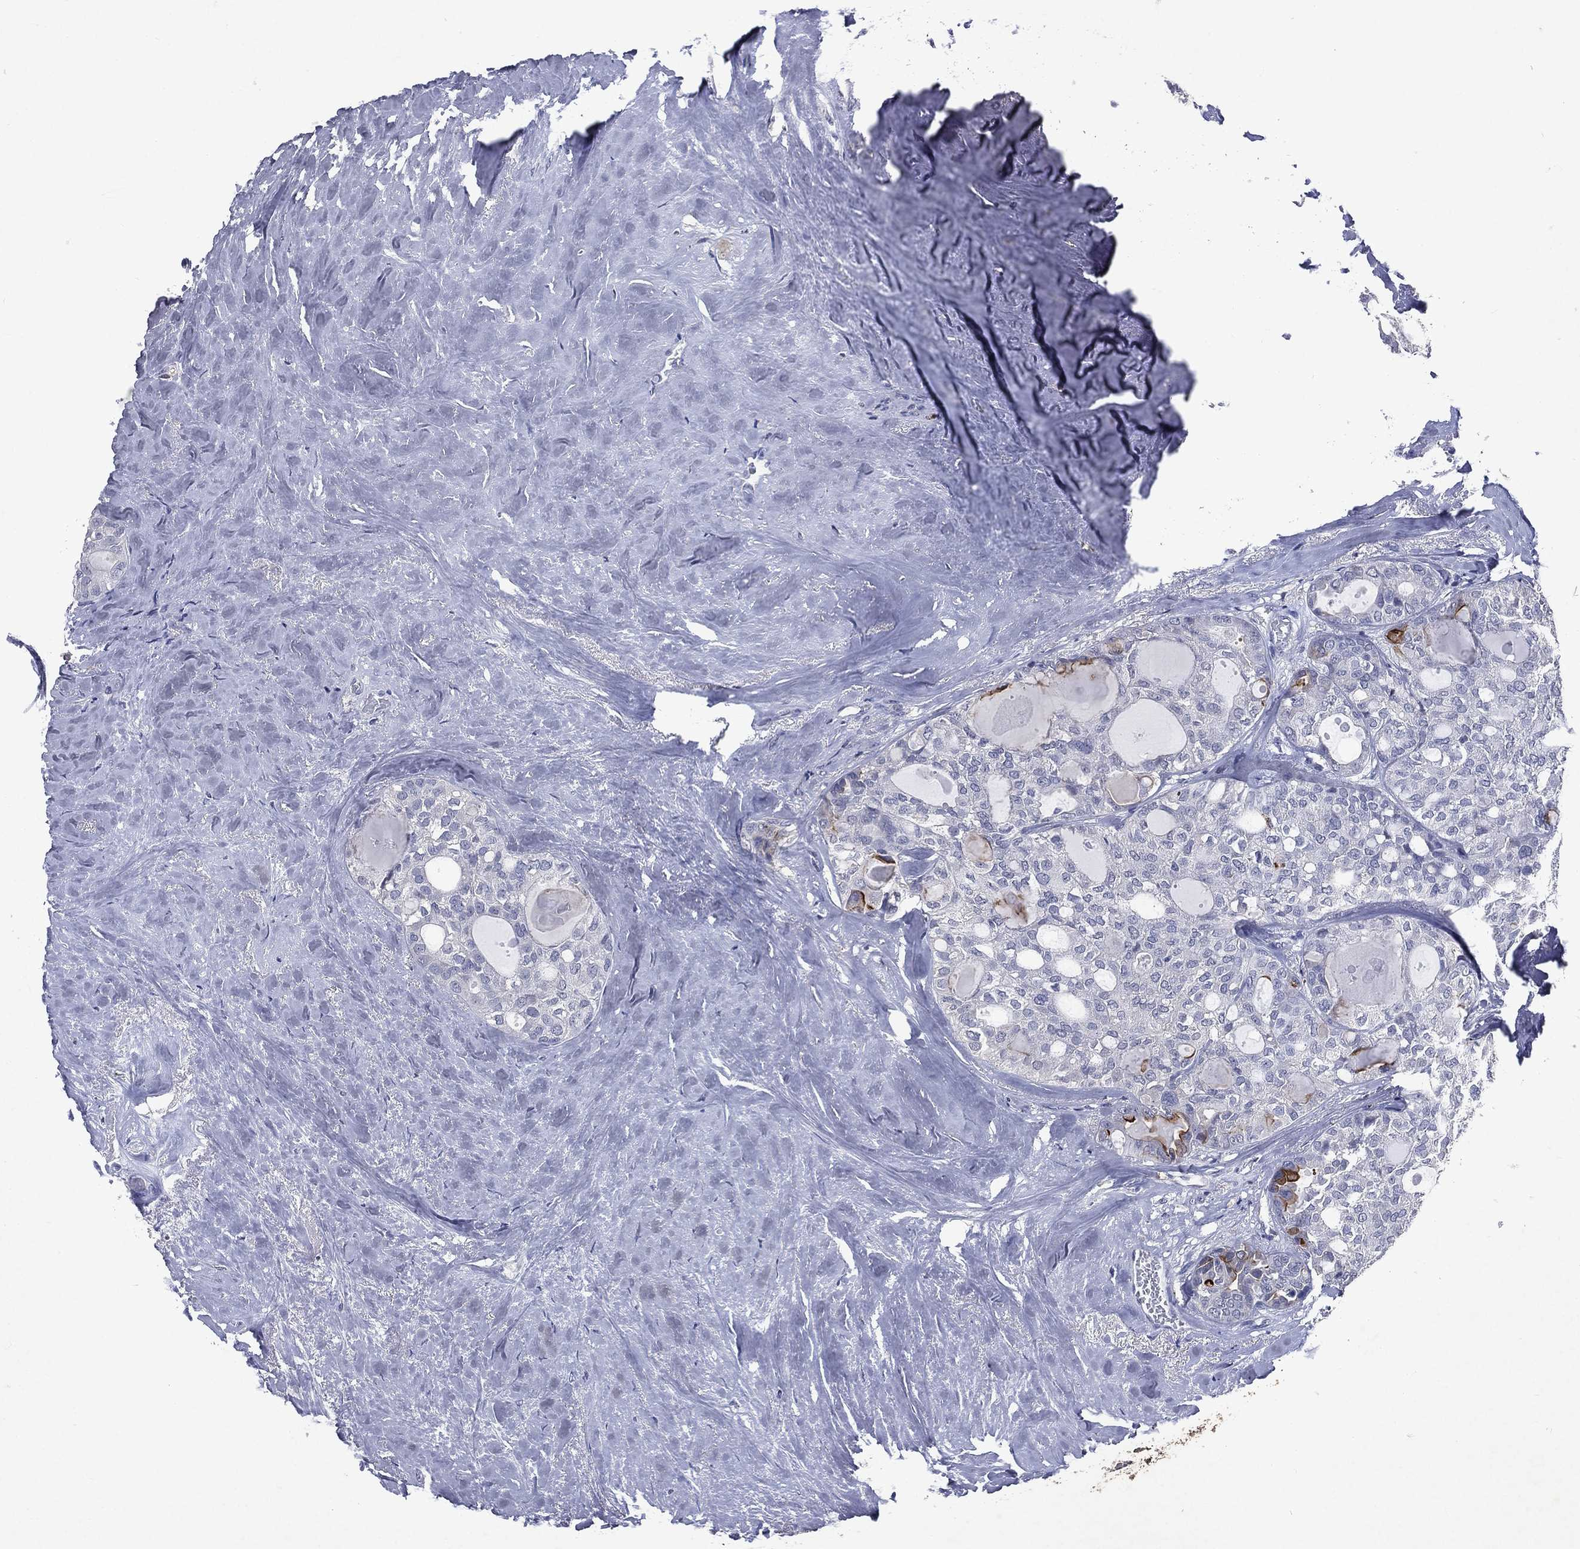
{"staining": {"intensity": "negative", "quantity": "none", "location": "none"}, "tissue": "thyroid cancer", "cell_type": "Tumor cells", "image_type": "cancer", "snomed": [{"axis": "morphology", "description": "Follicular adenoma carcinoma, NOS"}, {"axis": "topography", "description": "Thyroid gland"}], "caption": "A photomicrograph of thyroid follicular adenoma carcinoma stained for a protein exhibits no brown staining in tumor cells.", "gene": "SLC34A2", "patient": {"sex": "male", "age": 75}}